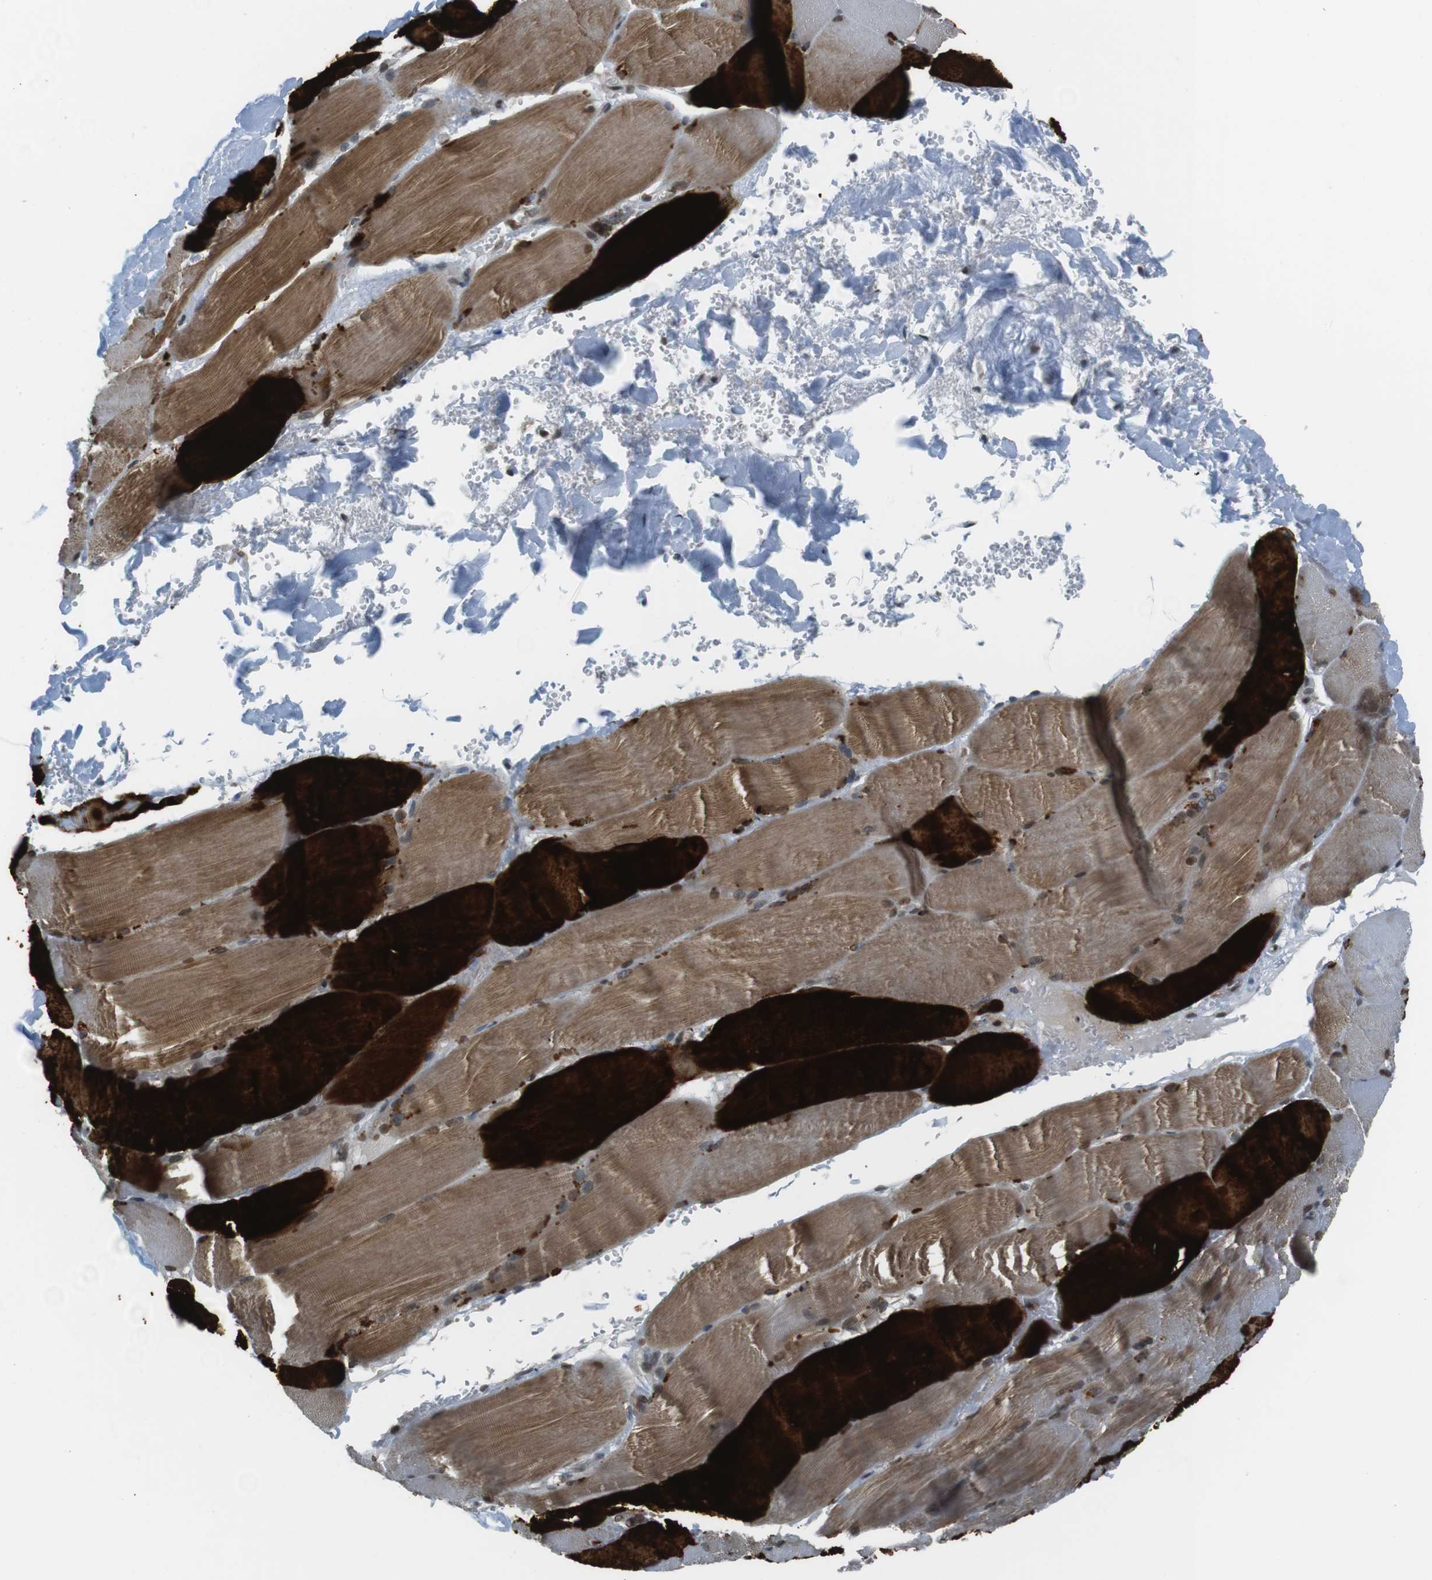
{"staining": {"intensity": "strong", "quantity": ">75%", "location": "cytoplasmic/membranous,nuclear"}, "tissue": "skeletal muscle", "cell_type": "Myocytes", "image_type": "normal", "snomed": [{"axis": "morphology", "description": "Normal tissue, NOS"}, {"axis": "topography", "description": "Skin"}, {"axis": "topography", "description": "Skeletal muscle"}], "caption": "Protein expression analysis of benign skeletal muscle reveals strong cytoplasmic/membranous,nuclear positivity in about >75% of myocytes.", "gene": "USP7", "patient": {"sex": "male", "age": 83}}